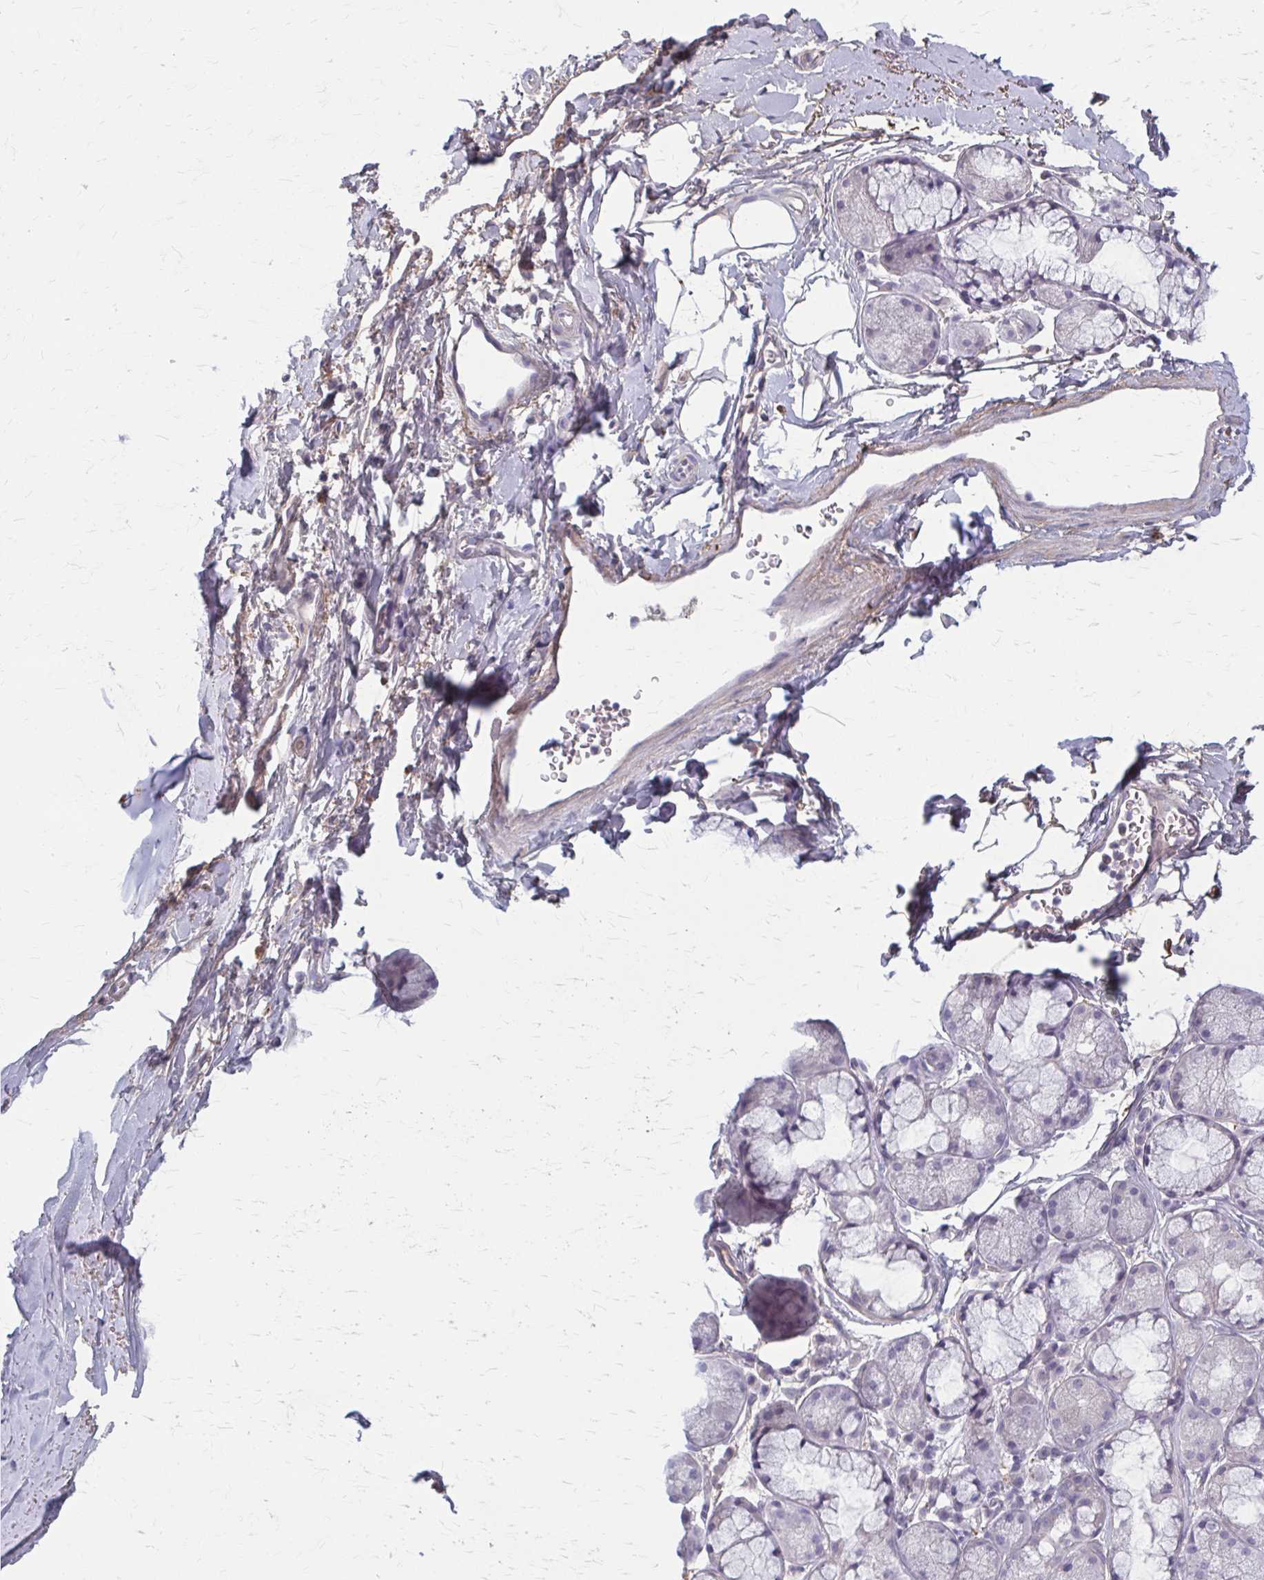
{"staining": {"intensity": "negative", "quantity": "none", "location": "none"}, "tissue": "adipose tissue", "cell_type": "Adipocytes", "image_type": "normal", "snomed": [{"axis": "morphology", "description": "Normal tissue, NOS"}, {"axis": "topography", "description": "Lymph node"}, {"axis": "topography", "description": "Cartilage tissue"}, {"axis": "topography", "description": "Bronchus"}], "caption": "High magnification brightfield microscopy of normal adipose tissue stained with DAB (brown) and counterstained with hematoxylin (blue): adipocytes show no significant staining.", "gene": "SERPIND1", "patient": {"sex": "female", "age": 70}}